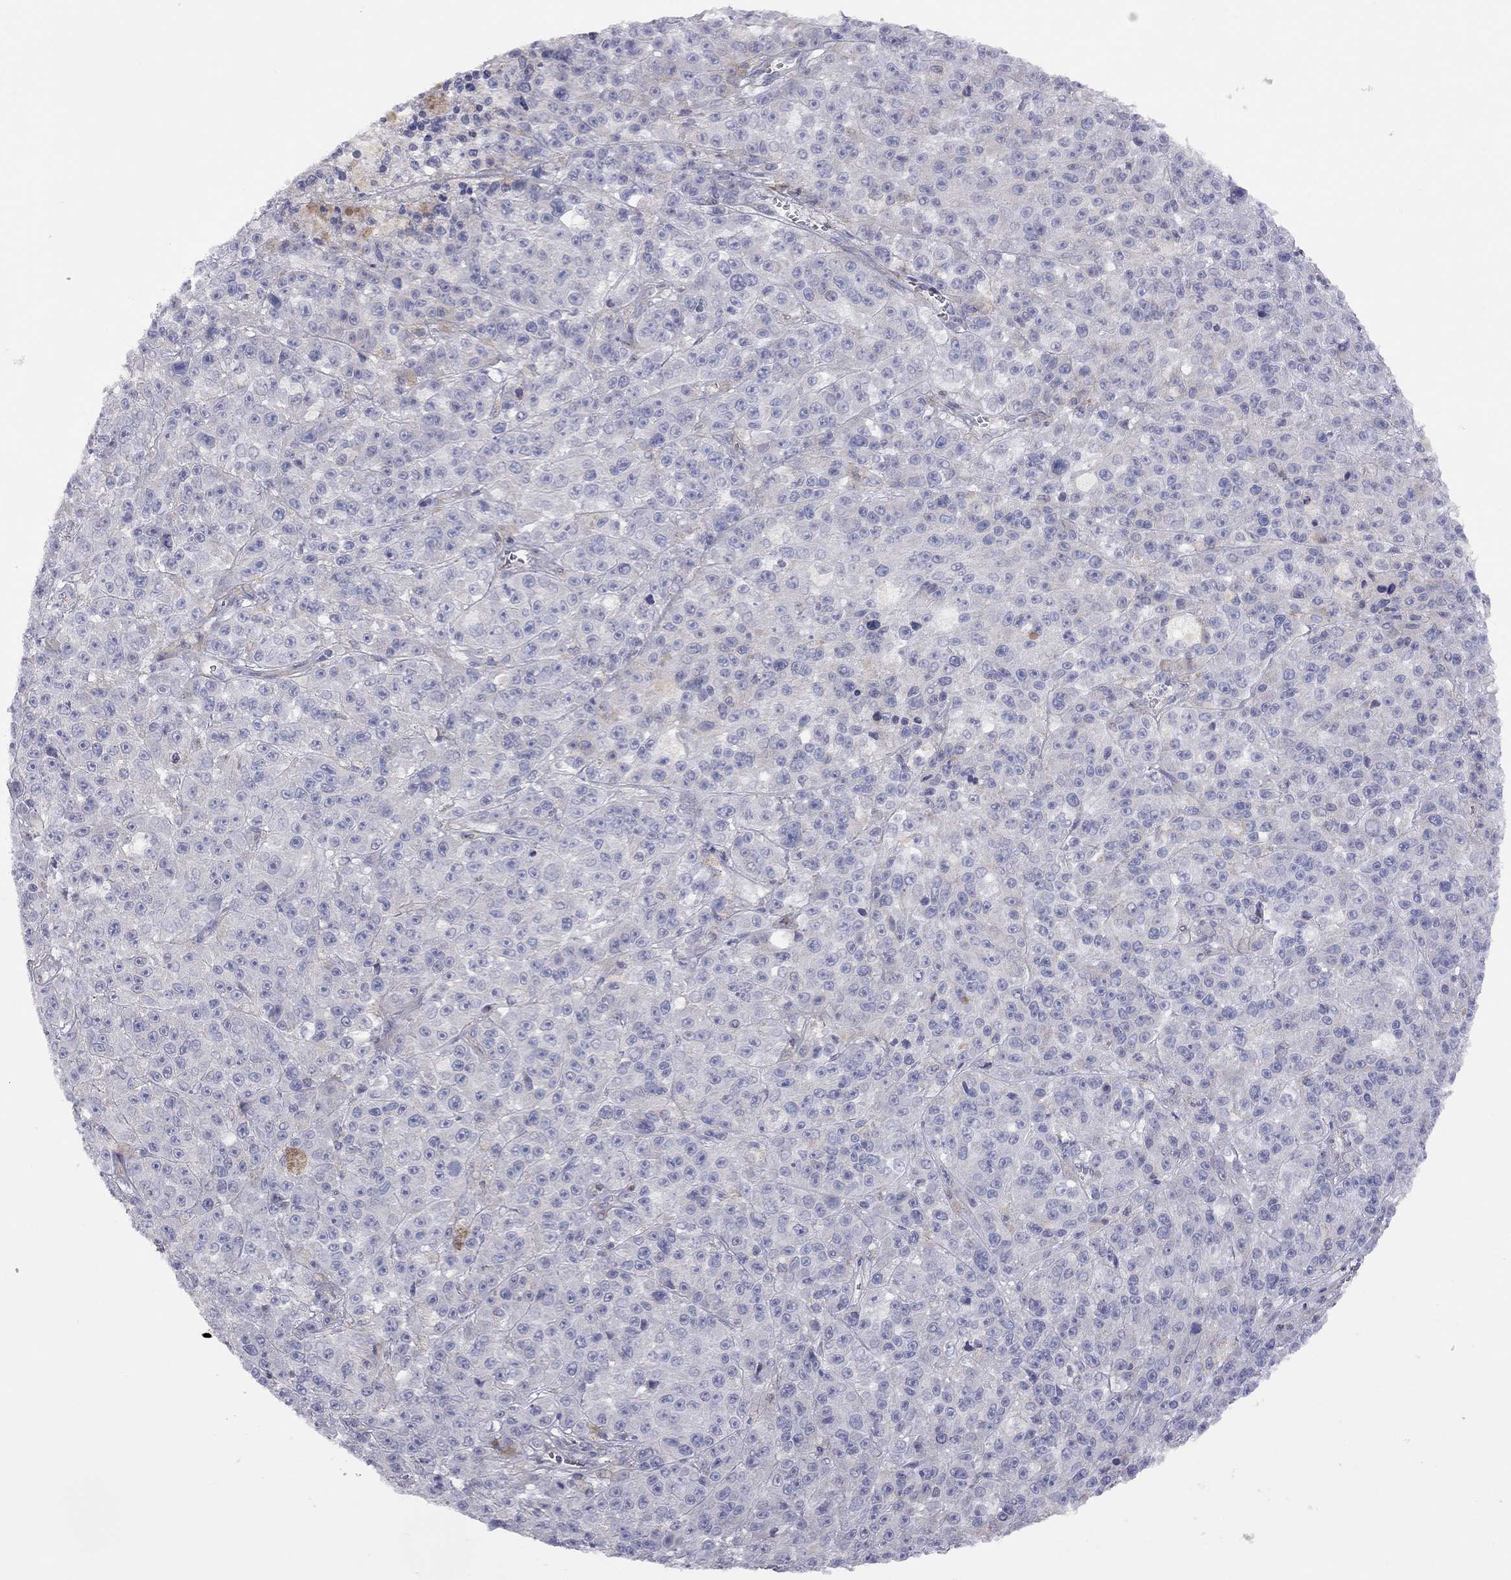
{"staining": {"intensity": "weak", "quantity": "<25%", "location": "cytoplasmic/membranous"}, "tissue": "melanoma", "cell_type": "Tumor cells", "image_type": "cancer", "snomed": [{"axis": "morphology", "description": "Malignant melanoma, NOS"}, {"axis": "topography", "description": "Skin"}], "caption": "A photomicrograph of human melanoma is negative for staining in tumor cells.", "gene": "ADCYAP1", "patient": {"sex": "female", "age": 58}}